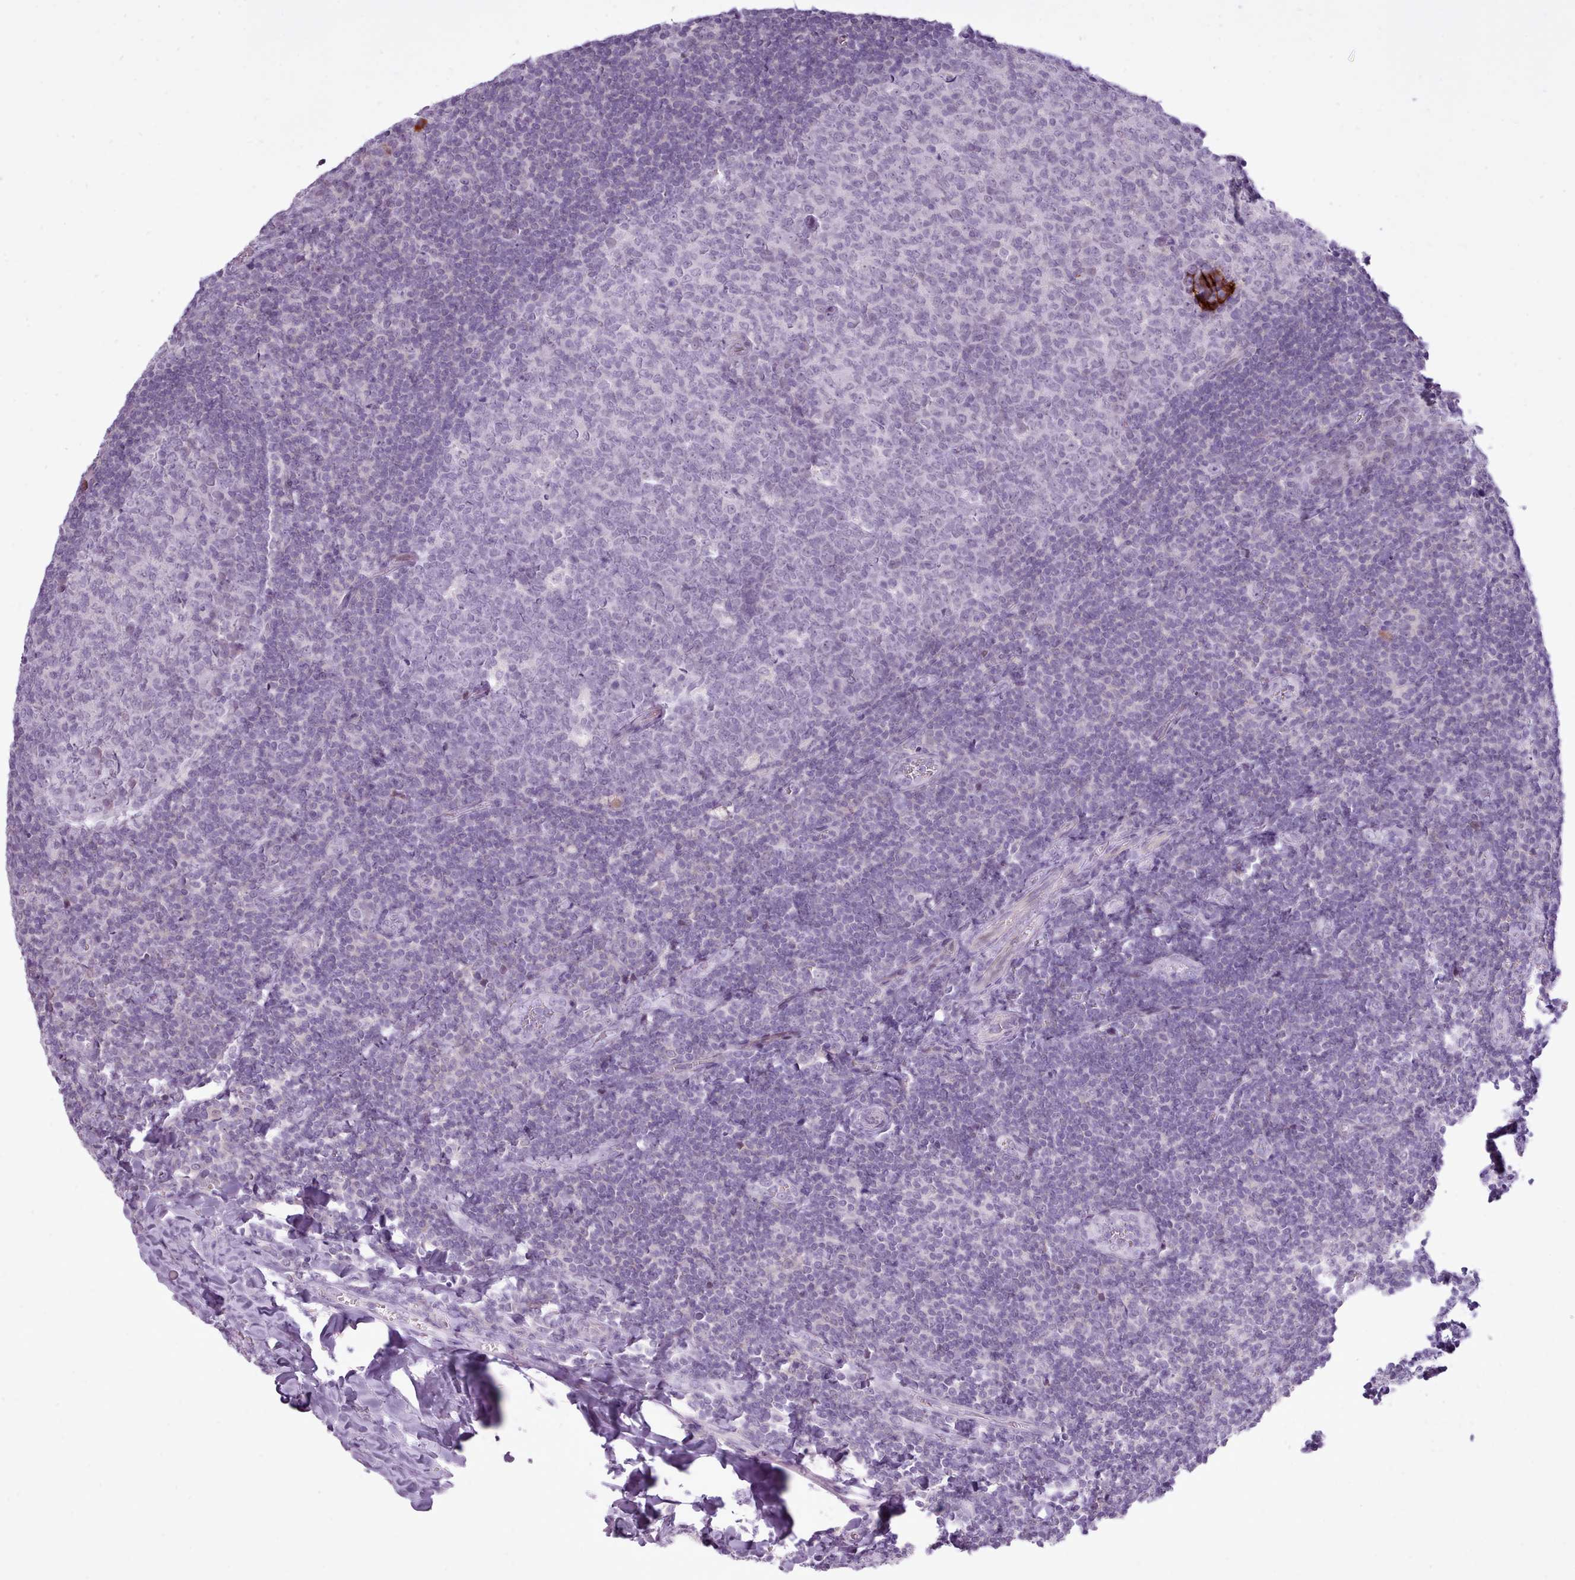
{"staining": {"intensity": "negative", "quantity": "none", "location": "none"}, "tissue": "tonsil", "cell_type": "Germinal center cells", "image_type": "normal", "snomed": [{"axis": "morphology", "description": "Normal tissue, NOS"}, {"axis": "topography", "description": "Tonsil"}], "caption": "Immunohistochemical staining of normal tonsil exhibits no significant expression in germinal center cells. (DAB (3,3'-diaminobenzidine) immunohistochemistry, high magnification).", "gene": "BDKRB2", "patient": {"sex": "male", "age": 27}}